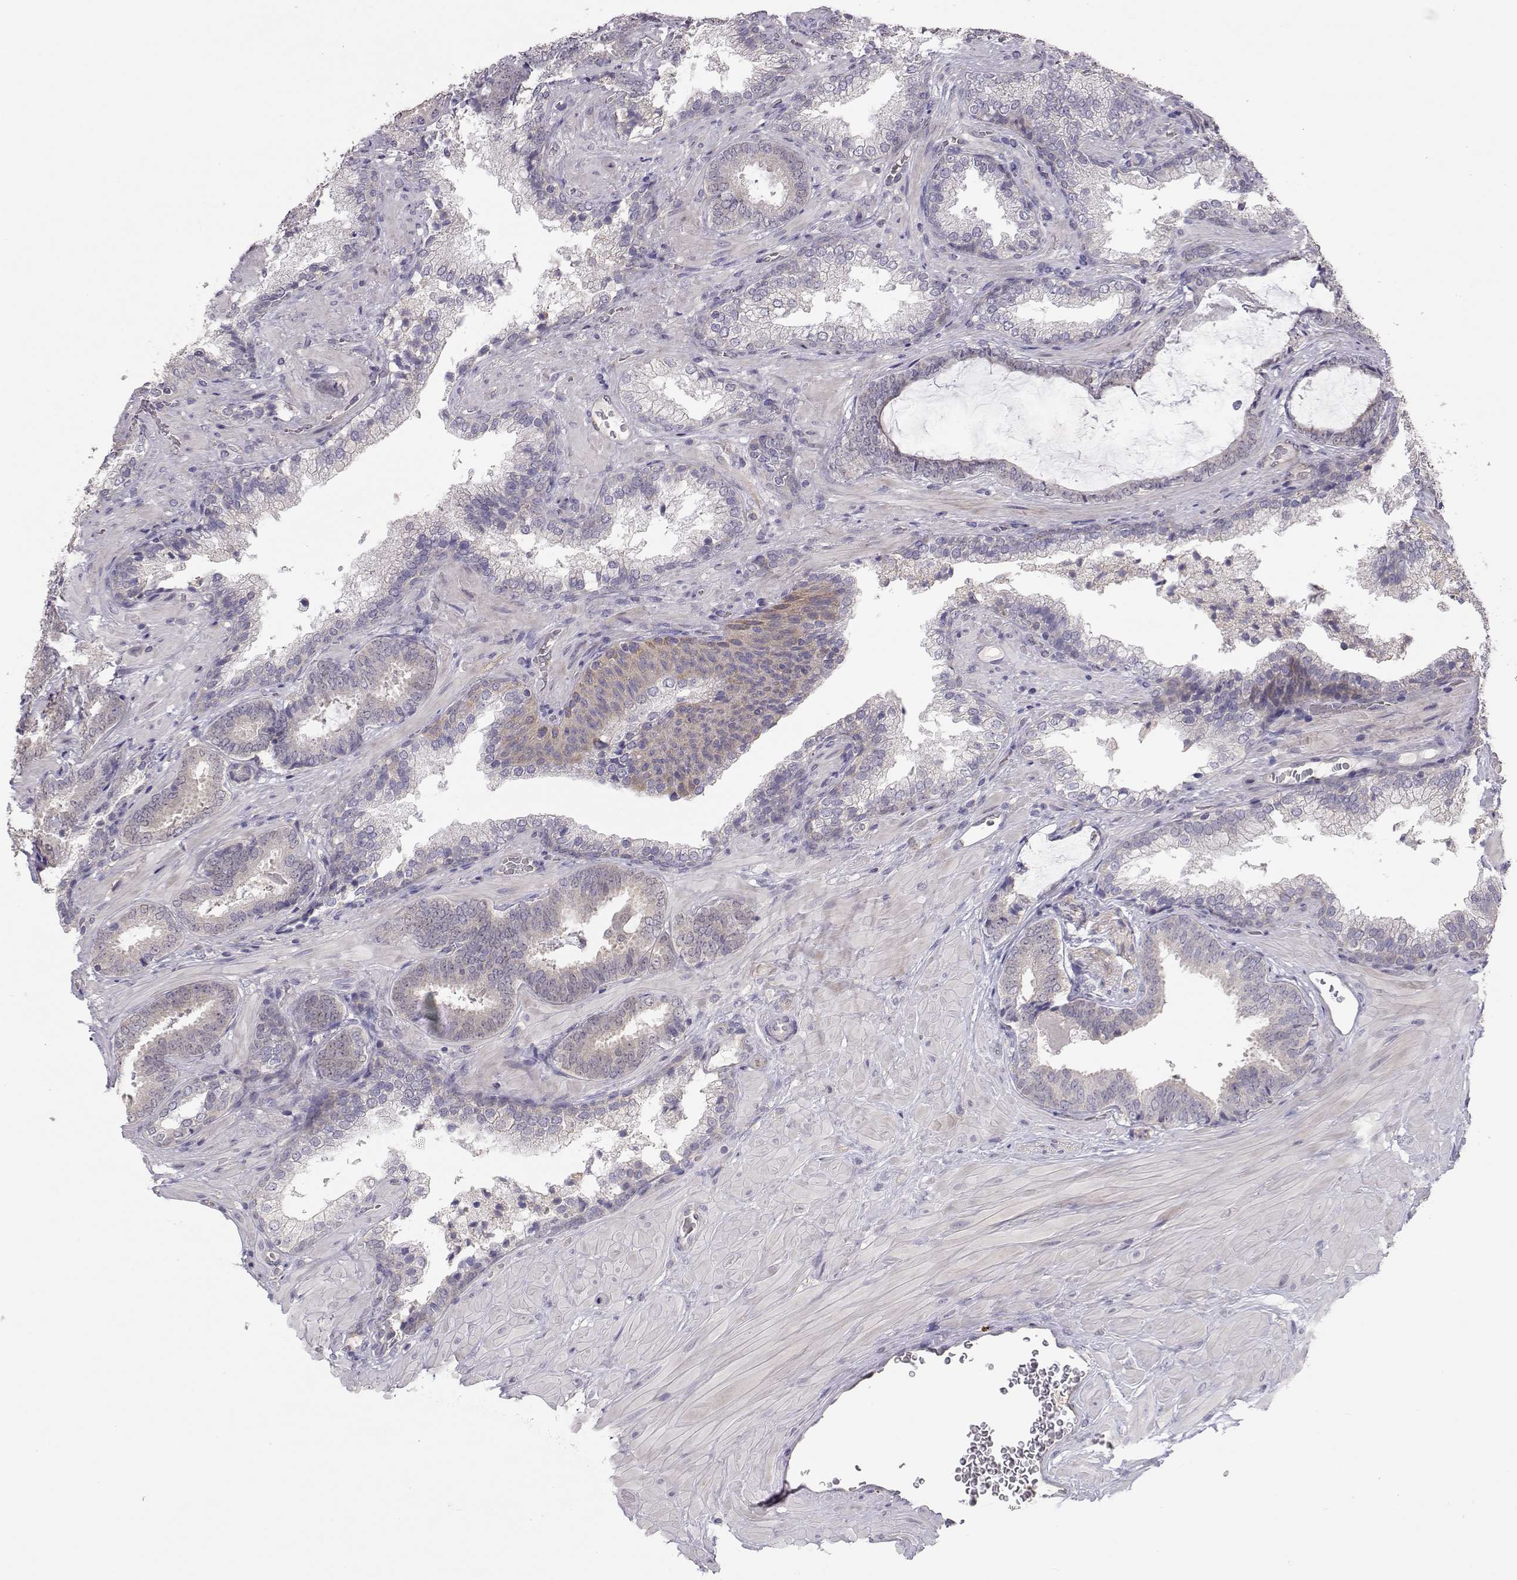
{"staining": {"intensity": "weak", "quantity": "<25%", "location": "cytoplasmic/membranous"}, "tissue": "prostate cancer", "cell_type": "Tumor cells", "image_type": "cancer", "snomed": [{"axis": "morphology", "description": "Adenocarcinoma, Low grade"}, {"axis": "topography", "description": "Prostate"}], "caption": "There is no significant expression in tumor cells of adenocarcinoma (low-grade) (prostate).", "gene": "NCAM2", "patient": {"sex": "male", "age": 61}}